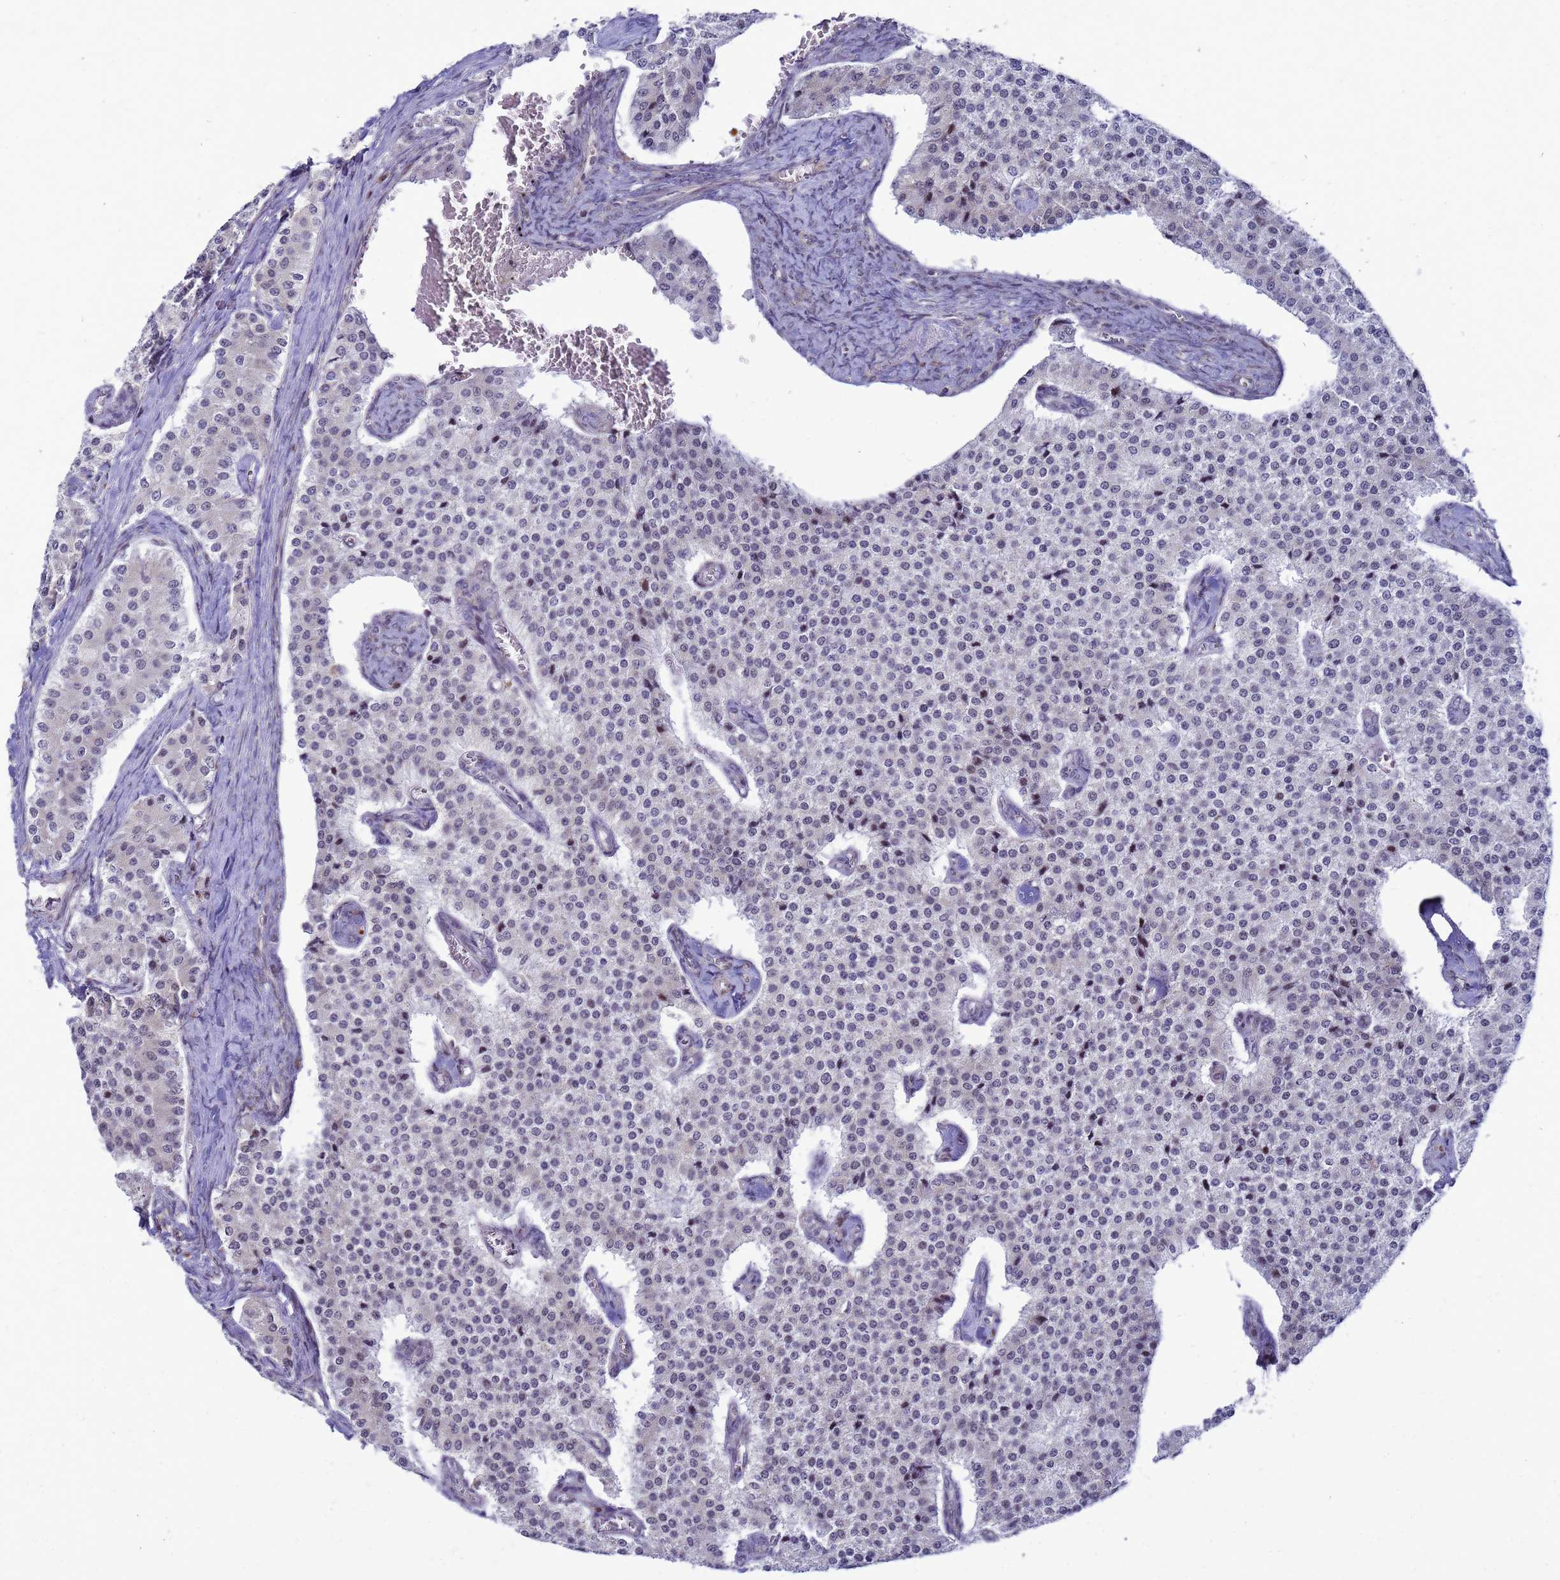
{"staining": {"intensity": "negative", "quantity": "none", "location": "none"}, "tissue": "carcinoid", "cell_type": "Tumor cells", "image_type": "cancer", "snomed": [{"axis": "morphology", "description": "Carcinoid, malignant, NOS"}, {"axis": "topography", "description": "Colon"}], "caption": "High magnification brightfield microscopy of carcinoid stained with DAB (3,3'-diaminobenzidine) (brown) and counterstained with hematoxylin (blue): tumor cells show no significant expression.", "gene": "C12orf43", "patient": {"sex": "female", "age": 52}}